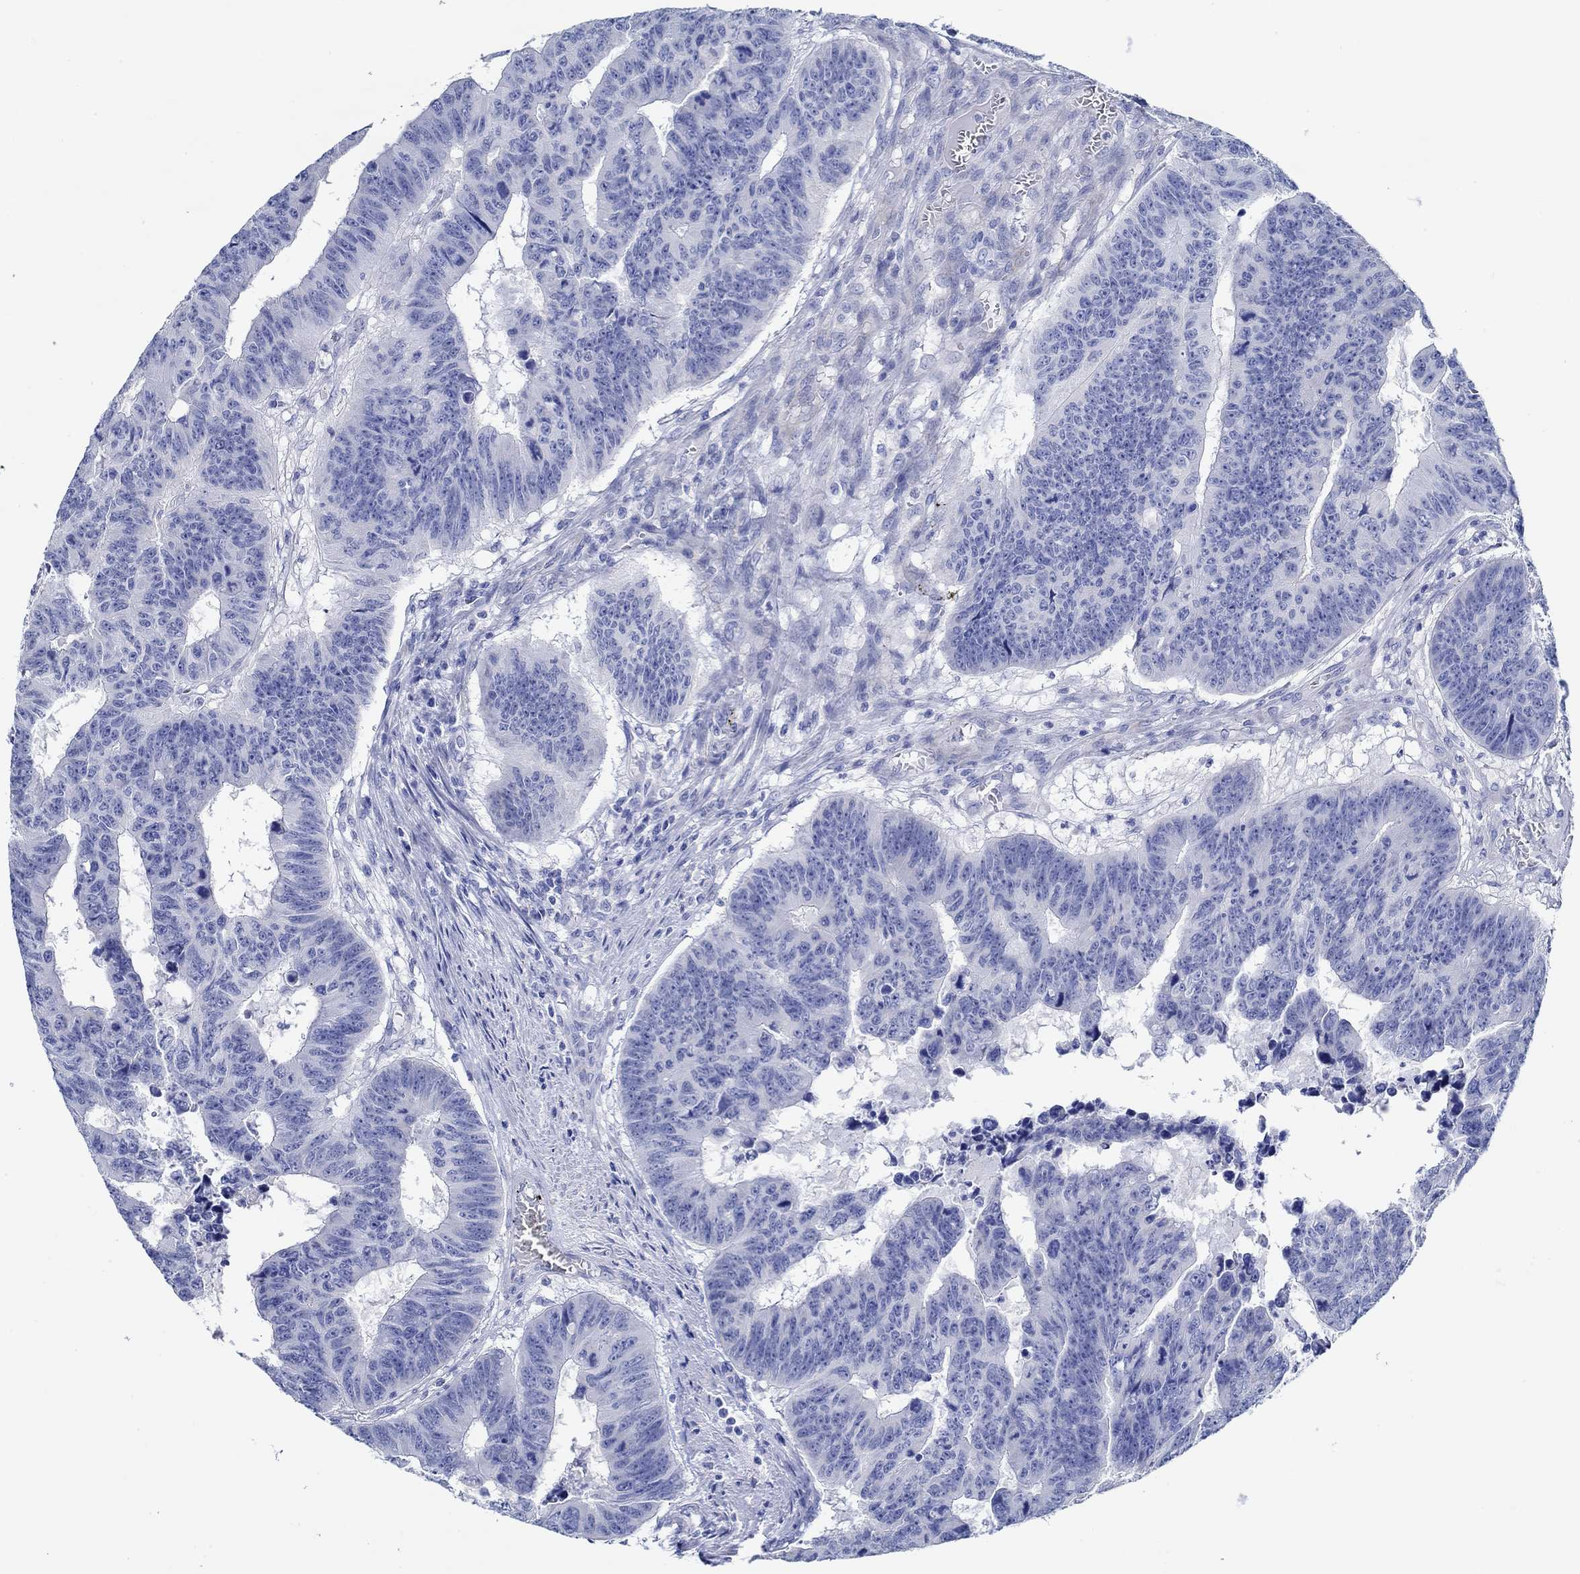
{"staining": {"intensity": "negative", "quantity": "none", "location": "none"}, "tissue": "colorectal cancer", "cell_type": "Tumor cells", "image_type": "cancer", "snomed": [{"axis": "morphology", "description": "Adenocarcinoma, NOS"}, {"axis": "topography", "description": "Appendix"}, {"axis": "topography", "description": "Colon"}, {"axis": "topography", "description": "Cecum"}, {"axis": "topography", "description": "Colon asc"}], "caption": "Colorectal cancer (adenocarcinoma) stained for a protein using IHC reveals no positivity tumor cells.", "gene": "IGFBP6", "patient": {"sex": "female", "age": 85}}